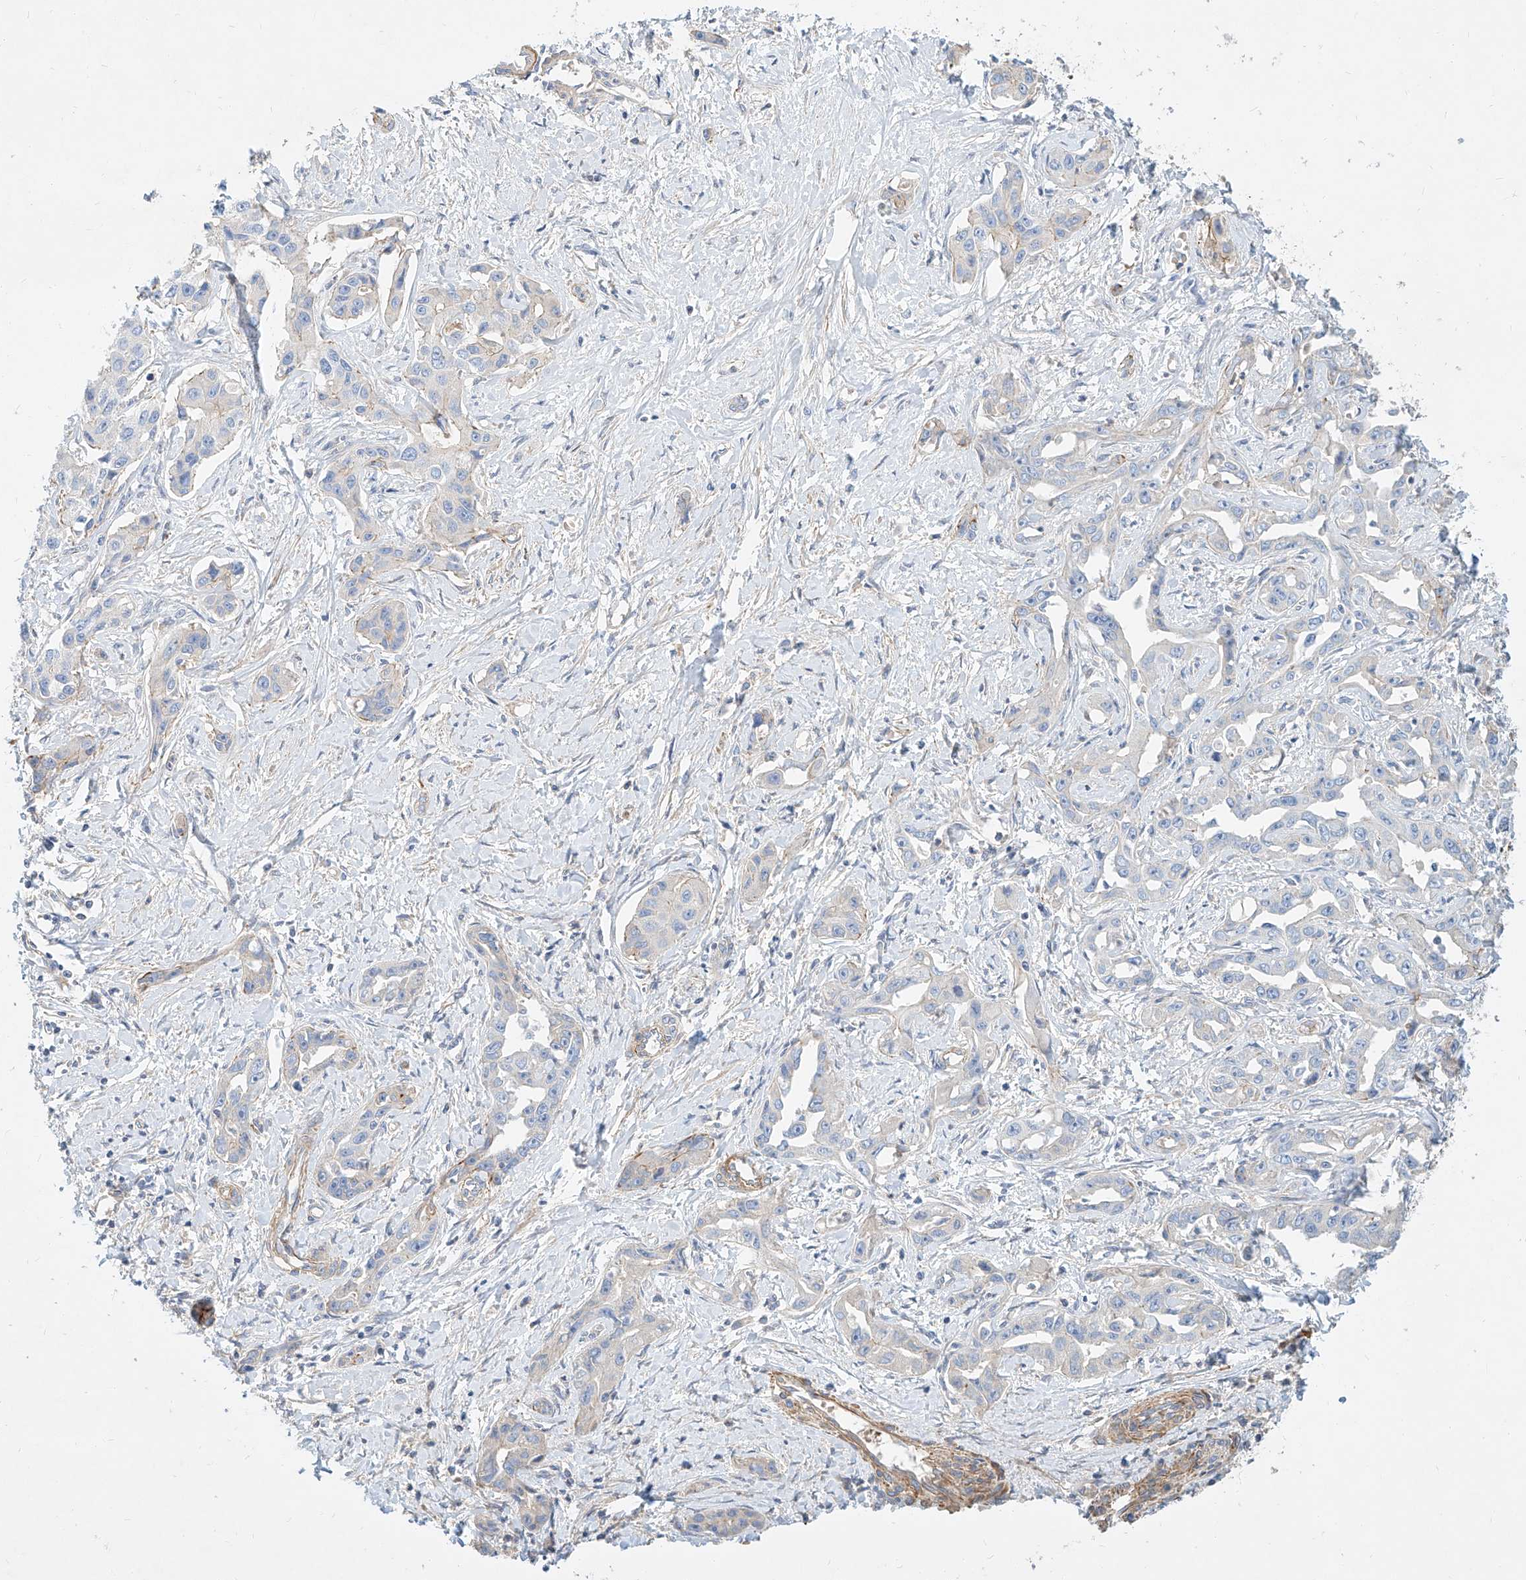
{"staining": {"intensity": "negative", "quantity": "none", "location": "none"}, "tissue": "liver cancer", "cell_type": "Tumor cells", "image_type": "cancer", "snomed": [{"axis": "morphology", "description": "Cholangiocarcinoma"}, {"axis": "topography", "description": "Liver"}], "caption": "Tumor cells are negative for brown protein staining in liver cholangiocarcinoma.", "gene": "KCNH5", "patient": {"sex": "male", "age": 59}}